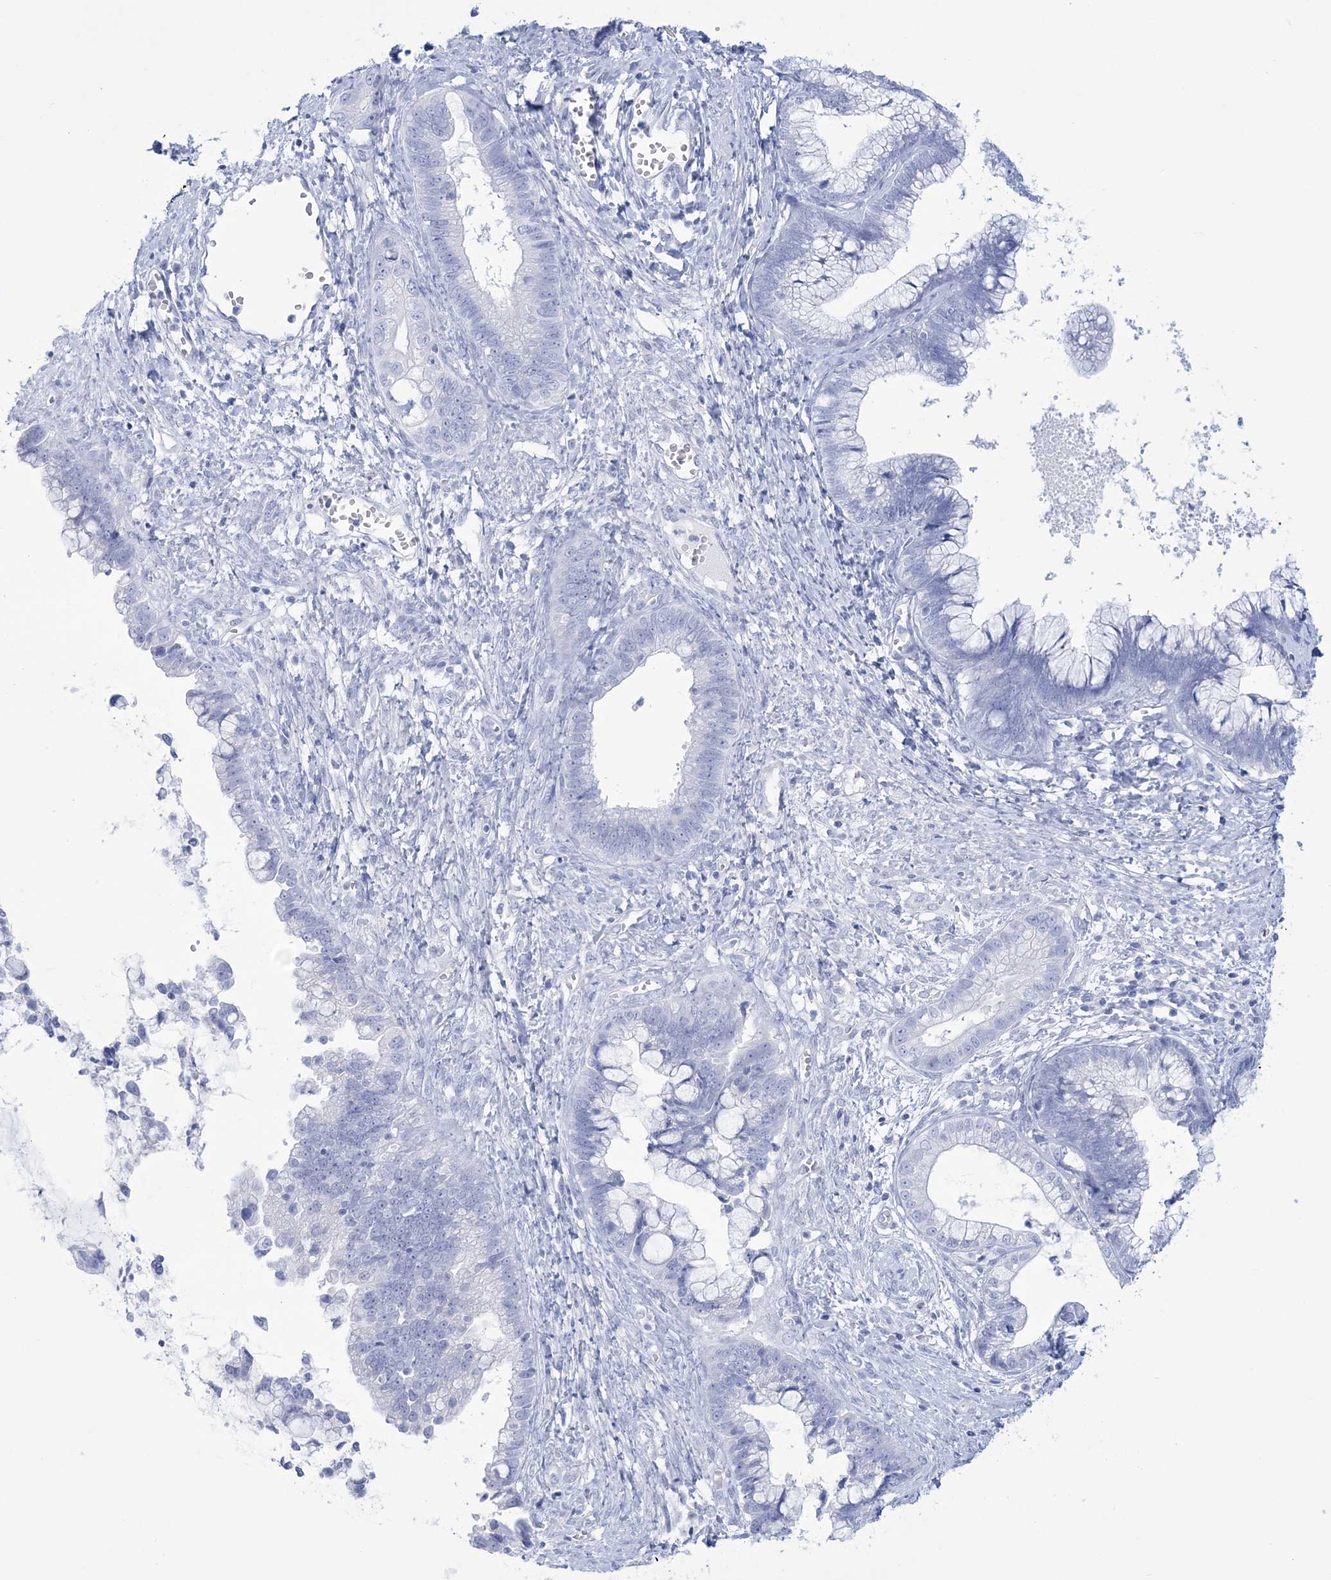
{"staining": {"intensity": "negative", "quantity": "none", "location": "none"}, "tissue": "cervical cancer", "cell_type": "Tumor cells", "image_type": "cancer", "snomed": [{"axis": "morphology", "description": "Adenocarcinoma, NOS"}, {"axis": "topography", "description": "Cervix"}], "caption": "There is no significant positivity in tumor cells of cervical cancer (adenocarcinoma).", "gene": "RBP2", "patient": {"sex": "female", "age": 44}}